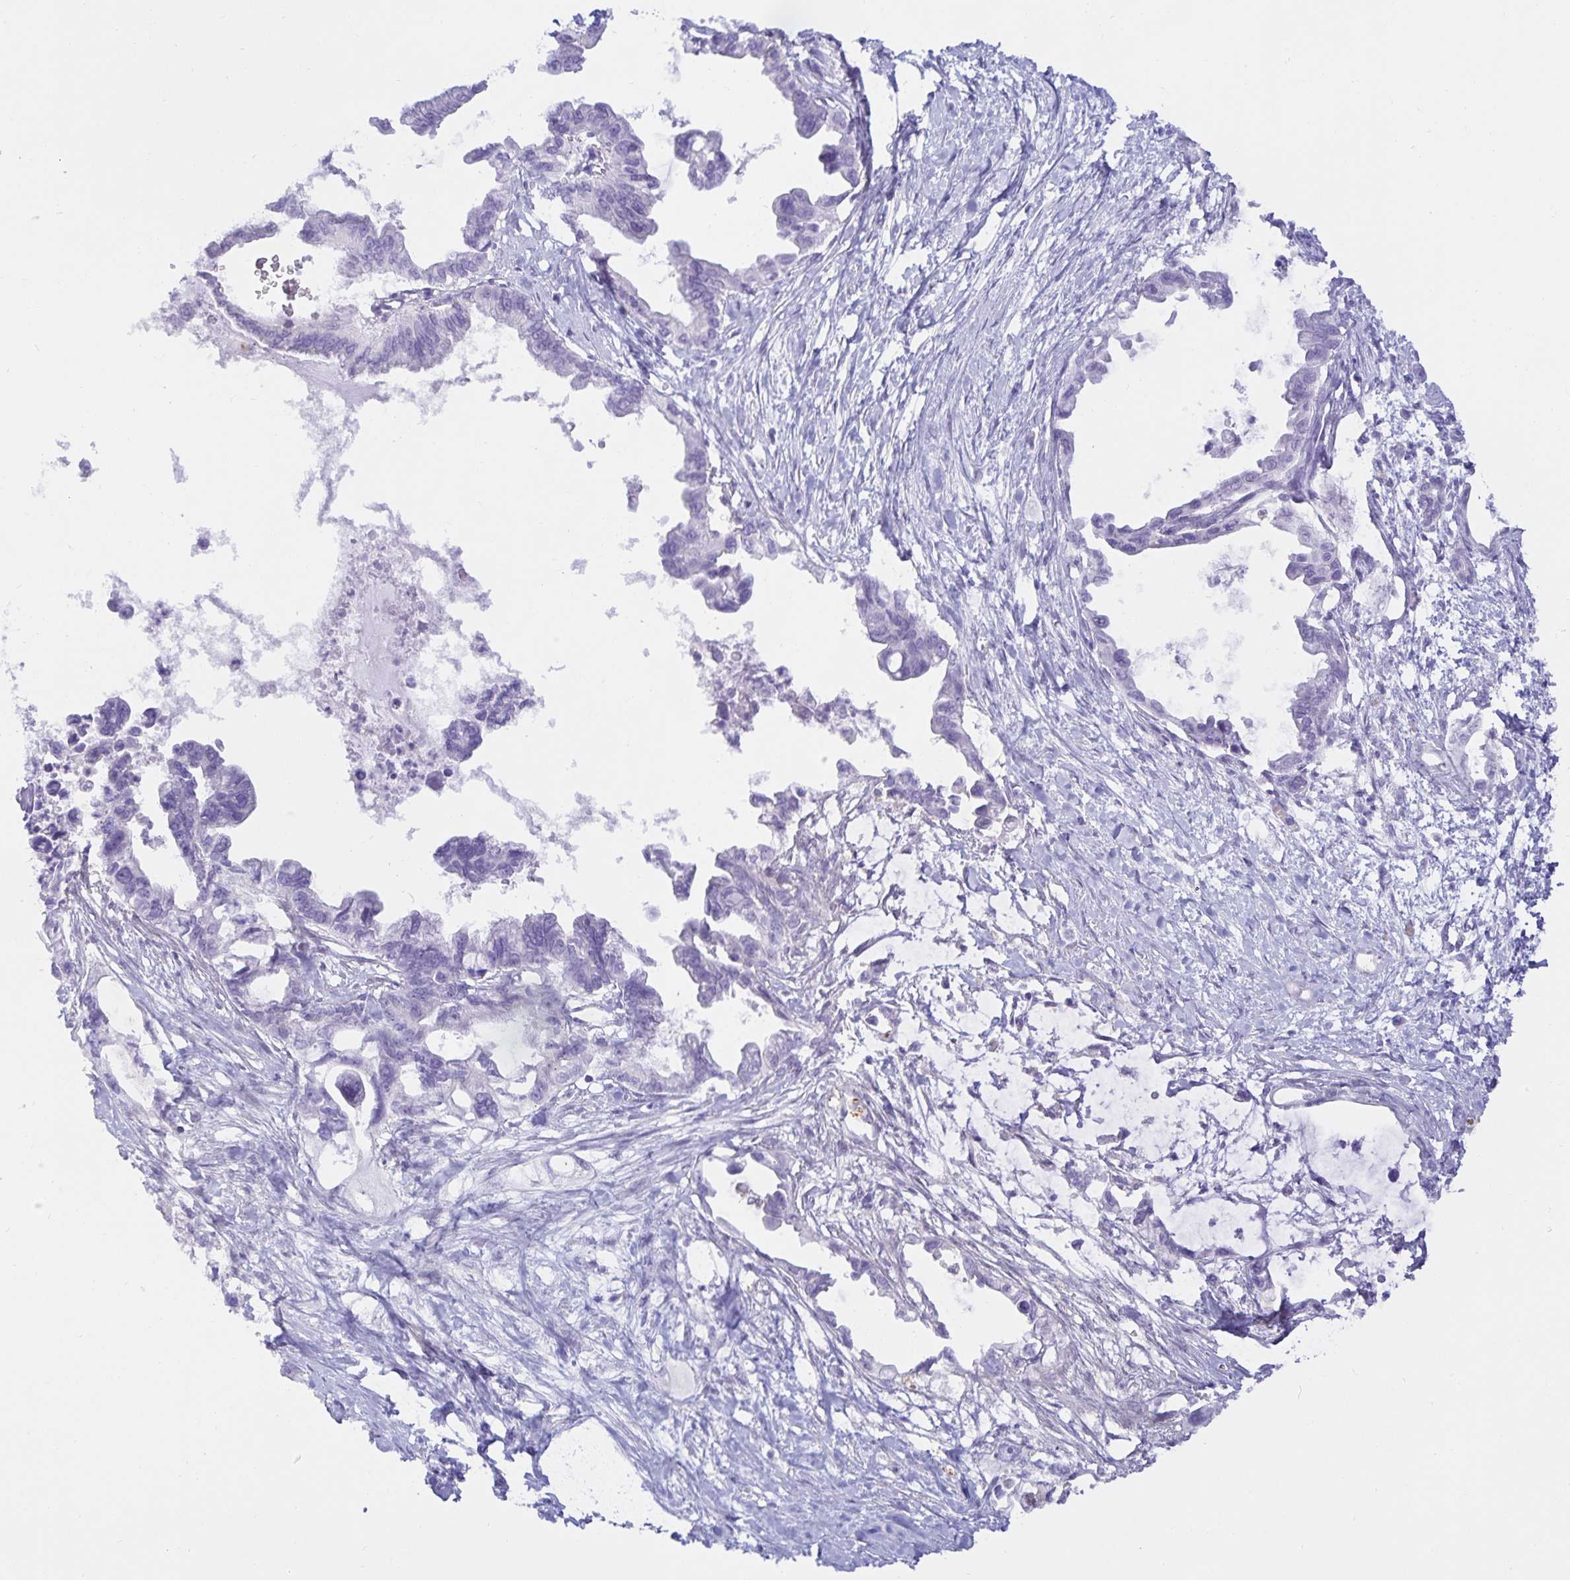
{"staining": {"intensity": "negative", "quantity": "none", "location": "none"}, "tissue": "pancreatic cancer", "cell_type": "Tumor cells", "image_type": "cancer", "snomed": [{"axis": "morphology", "description": "Adenocarcinoma, NOS"}, {"axis": "topography", "description": "Pancreas"}], "caption": "This is a histopathology image of immunohistochemistry staining of pancreatic cancer (adenocarcinoma), which shows no positivity in tumor cells.", "gene": "MON2", "patient": {"sex": "male", "age": 61}}